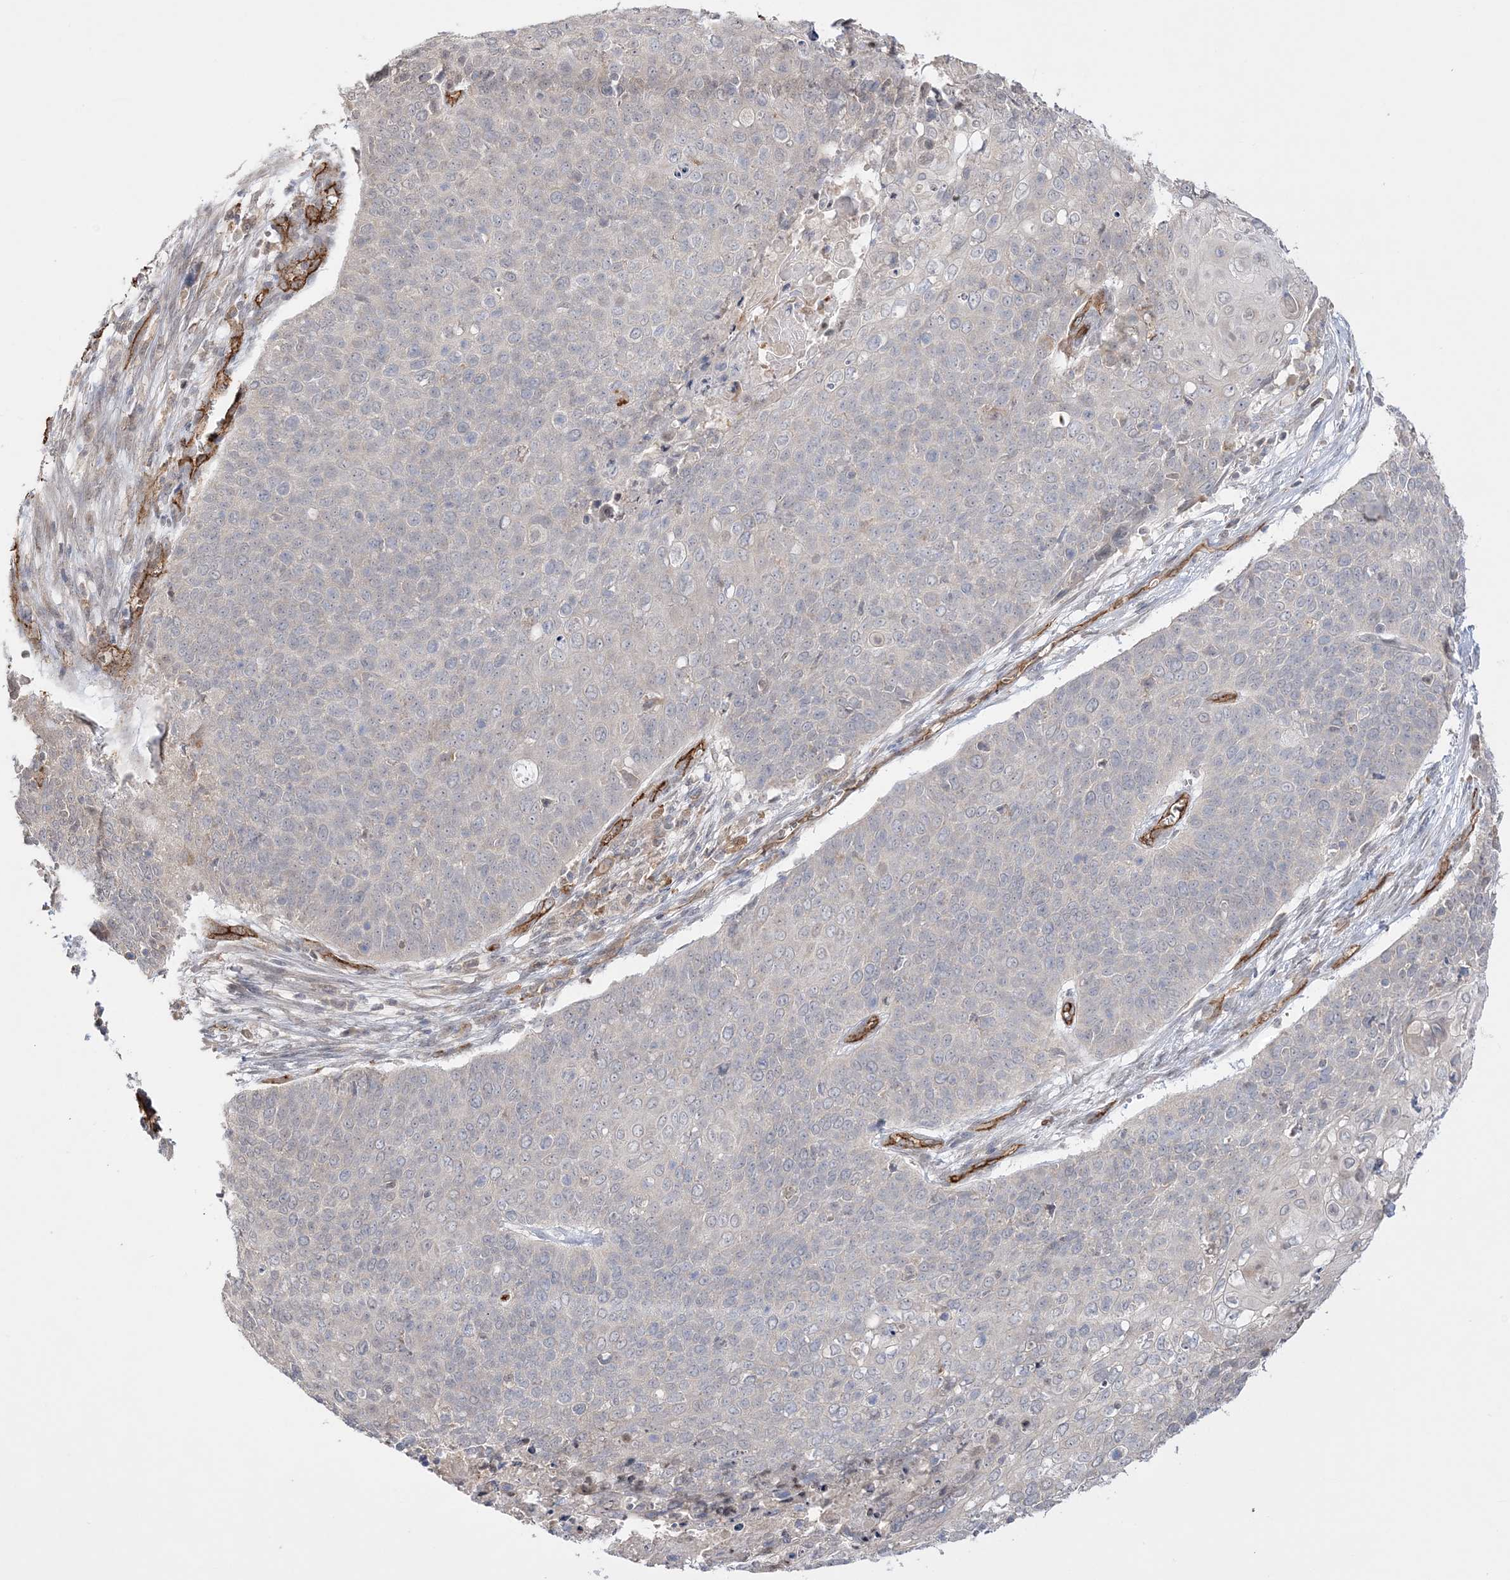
{"staining": {"intensity": "negative", "quantity": "none", "location": "none"}, "tissue": "cervical cancer", "cell_type": "Tumor cells", "image_type": "cancer", "snomed": [{"axis": "morphology", "description": "Squamous cell carcinoma, NOS"}, {"axis": "topography", "description": "Cervix"}], "caption": "Immunohistochemistry (IHC) of human cervical squamous cell carcinoma displays no positivity in tumor cells.", "gene": "FARSB", "patient": {"sex": "female", "age": 39}}